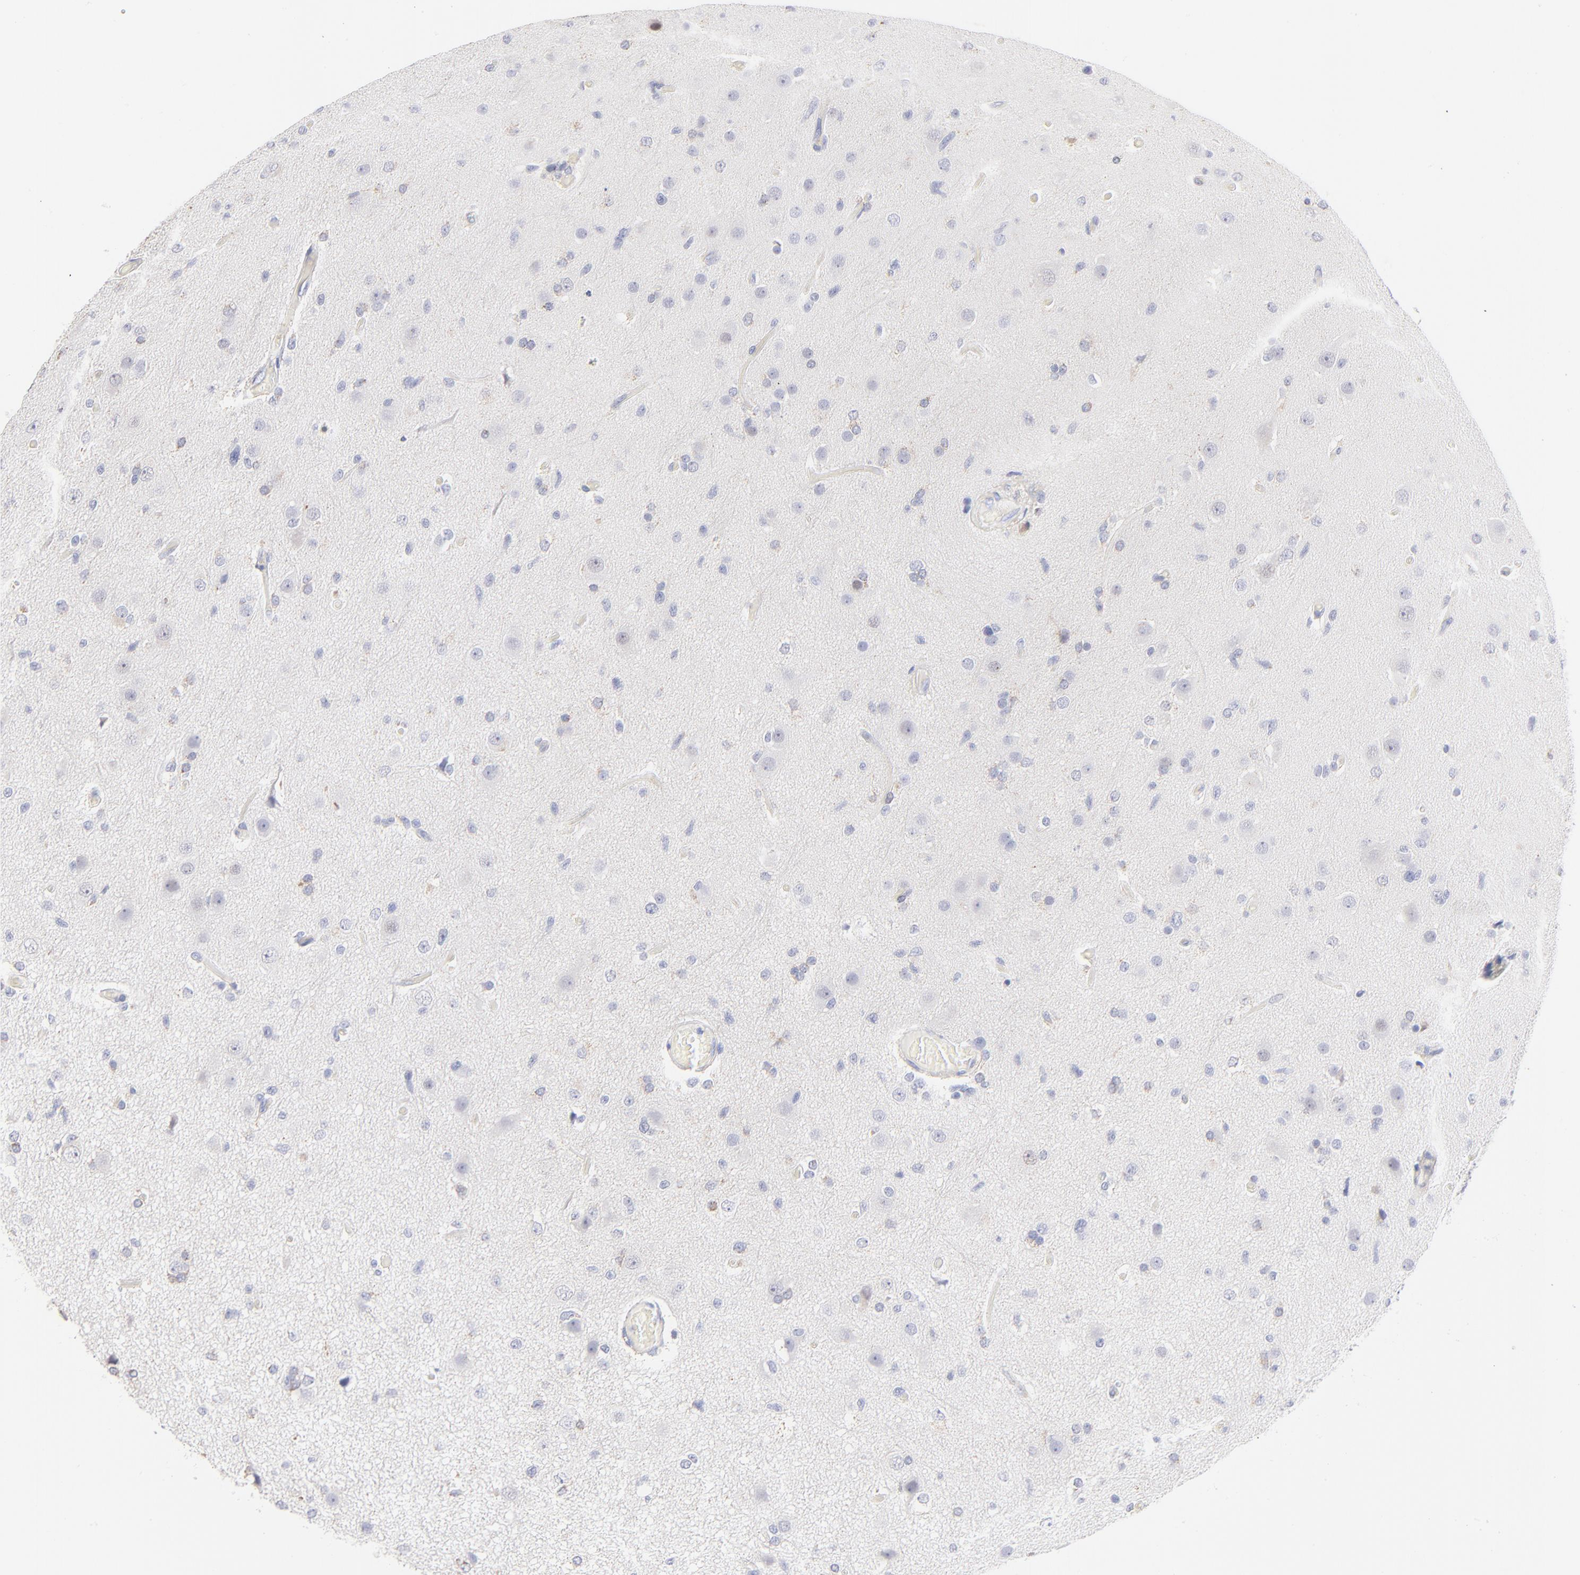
{"staining": {"intensity": "weak", "quantity": "<25%", "location": "cytoplasmic/membranous"}, "tissue": "glioma", "cell_type": "Tumor cells", "image_type": "cancer", "snomed": [{"axis": "morphology", "description": "Glioma, malignant, High grade"}, {"axis": "topography", "description": "Brain"}], "caption": "This is an immunohistochemistry (IHC) micrograph of glioma. There is no staining in tumor cells.", "gene": "TST", "patient": {"sex": "male", "age": 33}}